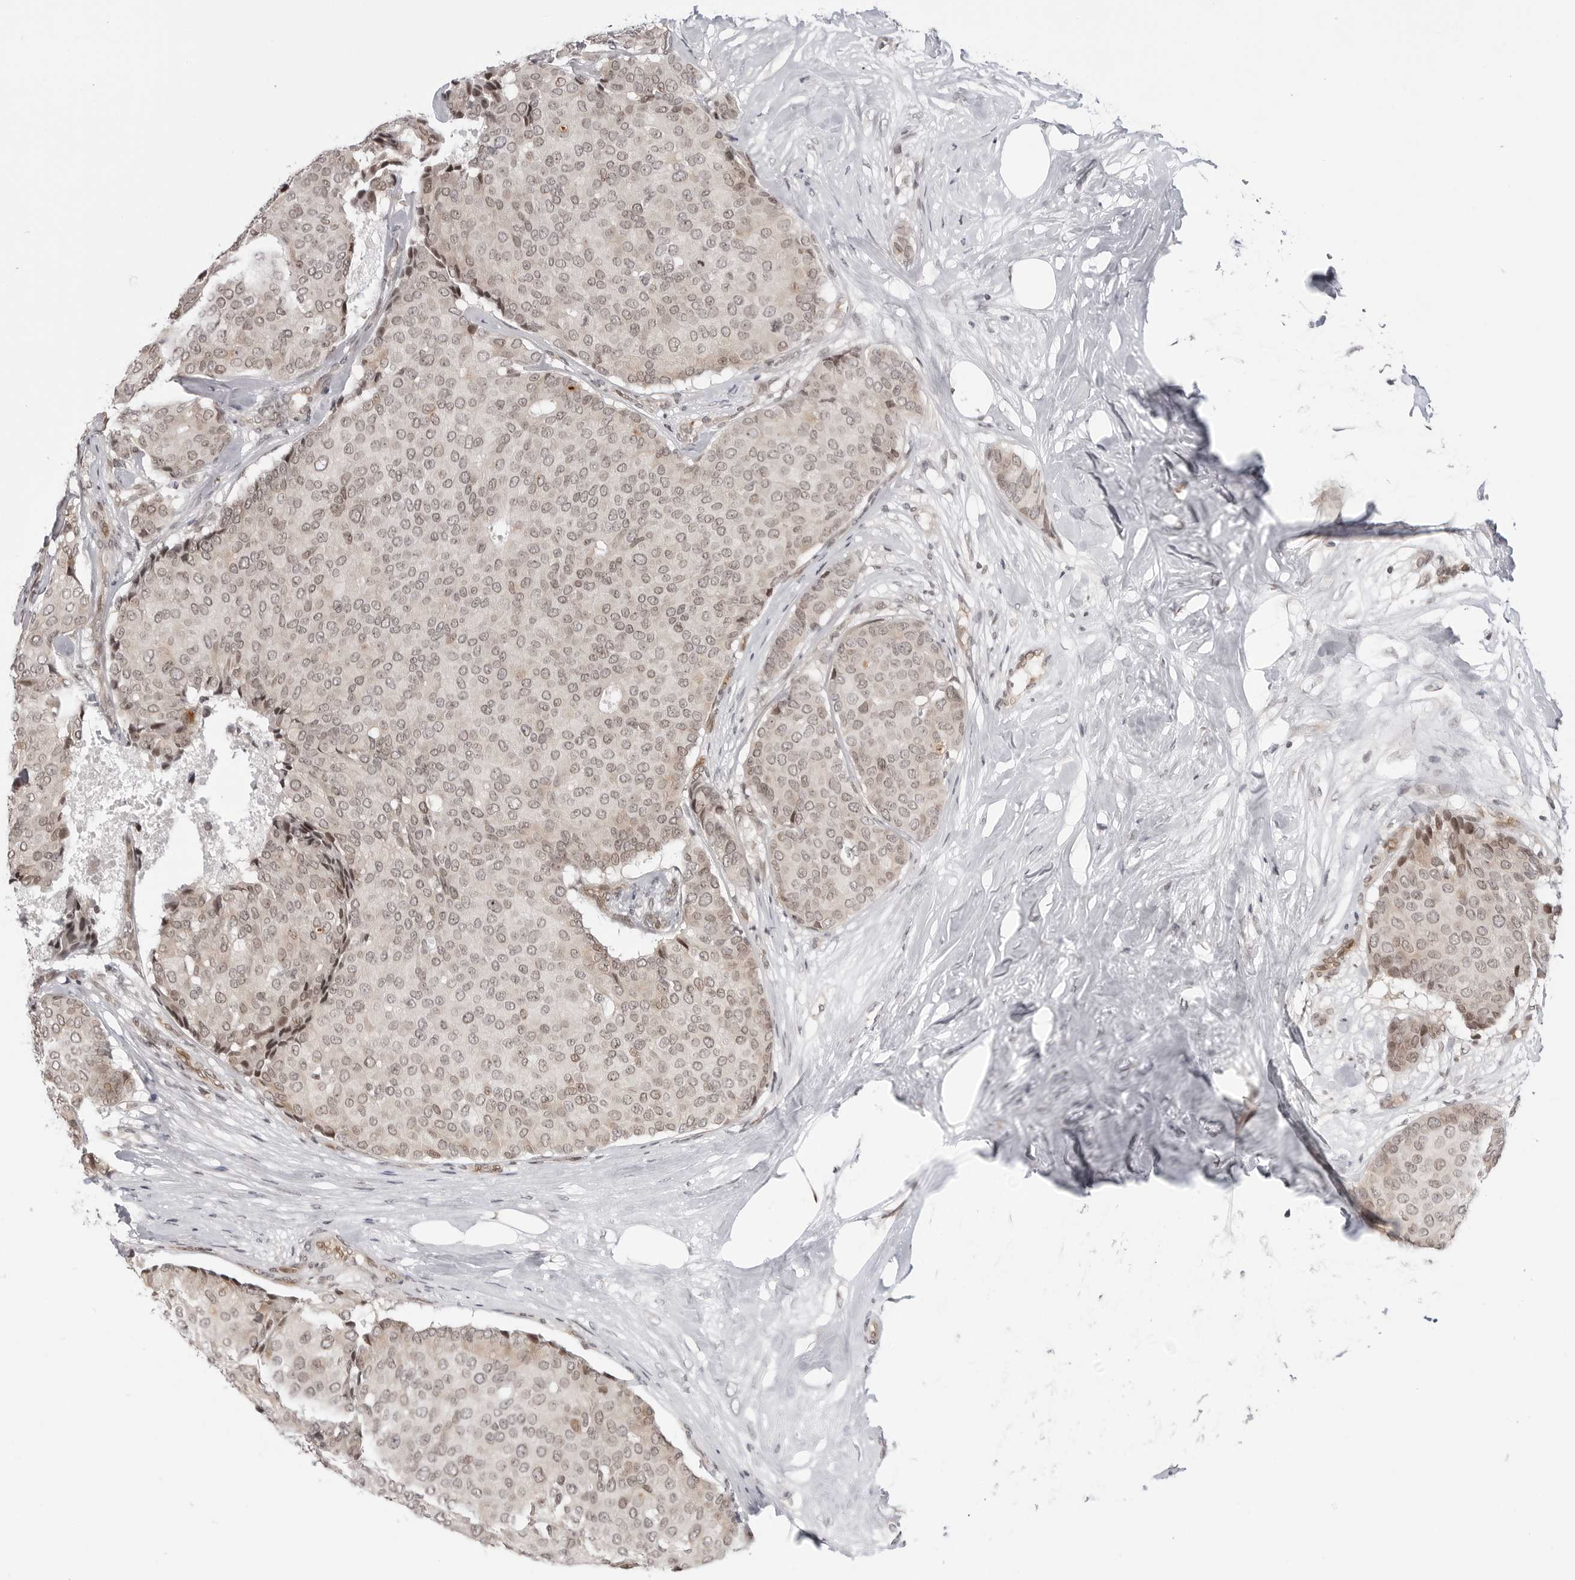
{"staining": {"intensity": "weak", "quantity": ">75%", "location": "nuclear"}, "tissue": "breast cancer", "cell_type": "Tumor cells", "image_type": "cancer", "snomed": [{"axis": "morphology", "description": "Duct carcinoma"}, {"axis": "topography", "description": "Breast"}], "caption": "High-magnification brightfield microscopy of breast infiltrating ductal carcinoma stained with DAB (3,3'-diaminobenzidine) (brown) and counterstained with hematoxylin (blue). tumor cells exhibit weak nuclear expression is seen in approximately>75% of cells. (IHC, brightfield microscopy, high magnification).", "gene": "C8orf33", "patient": {"sex": "female", "age": 75}}